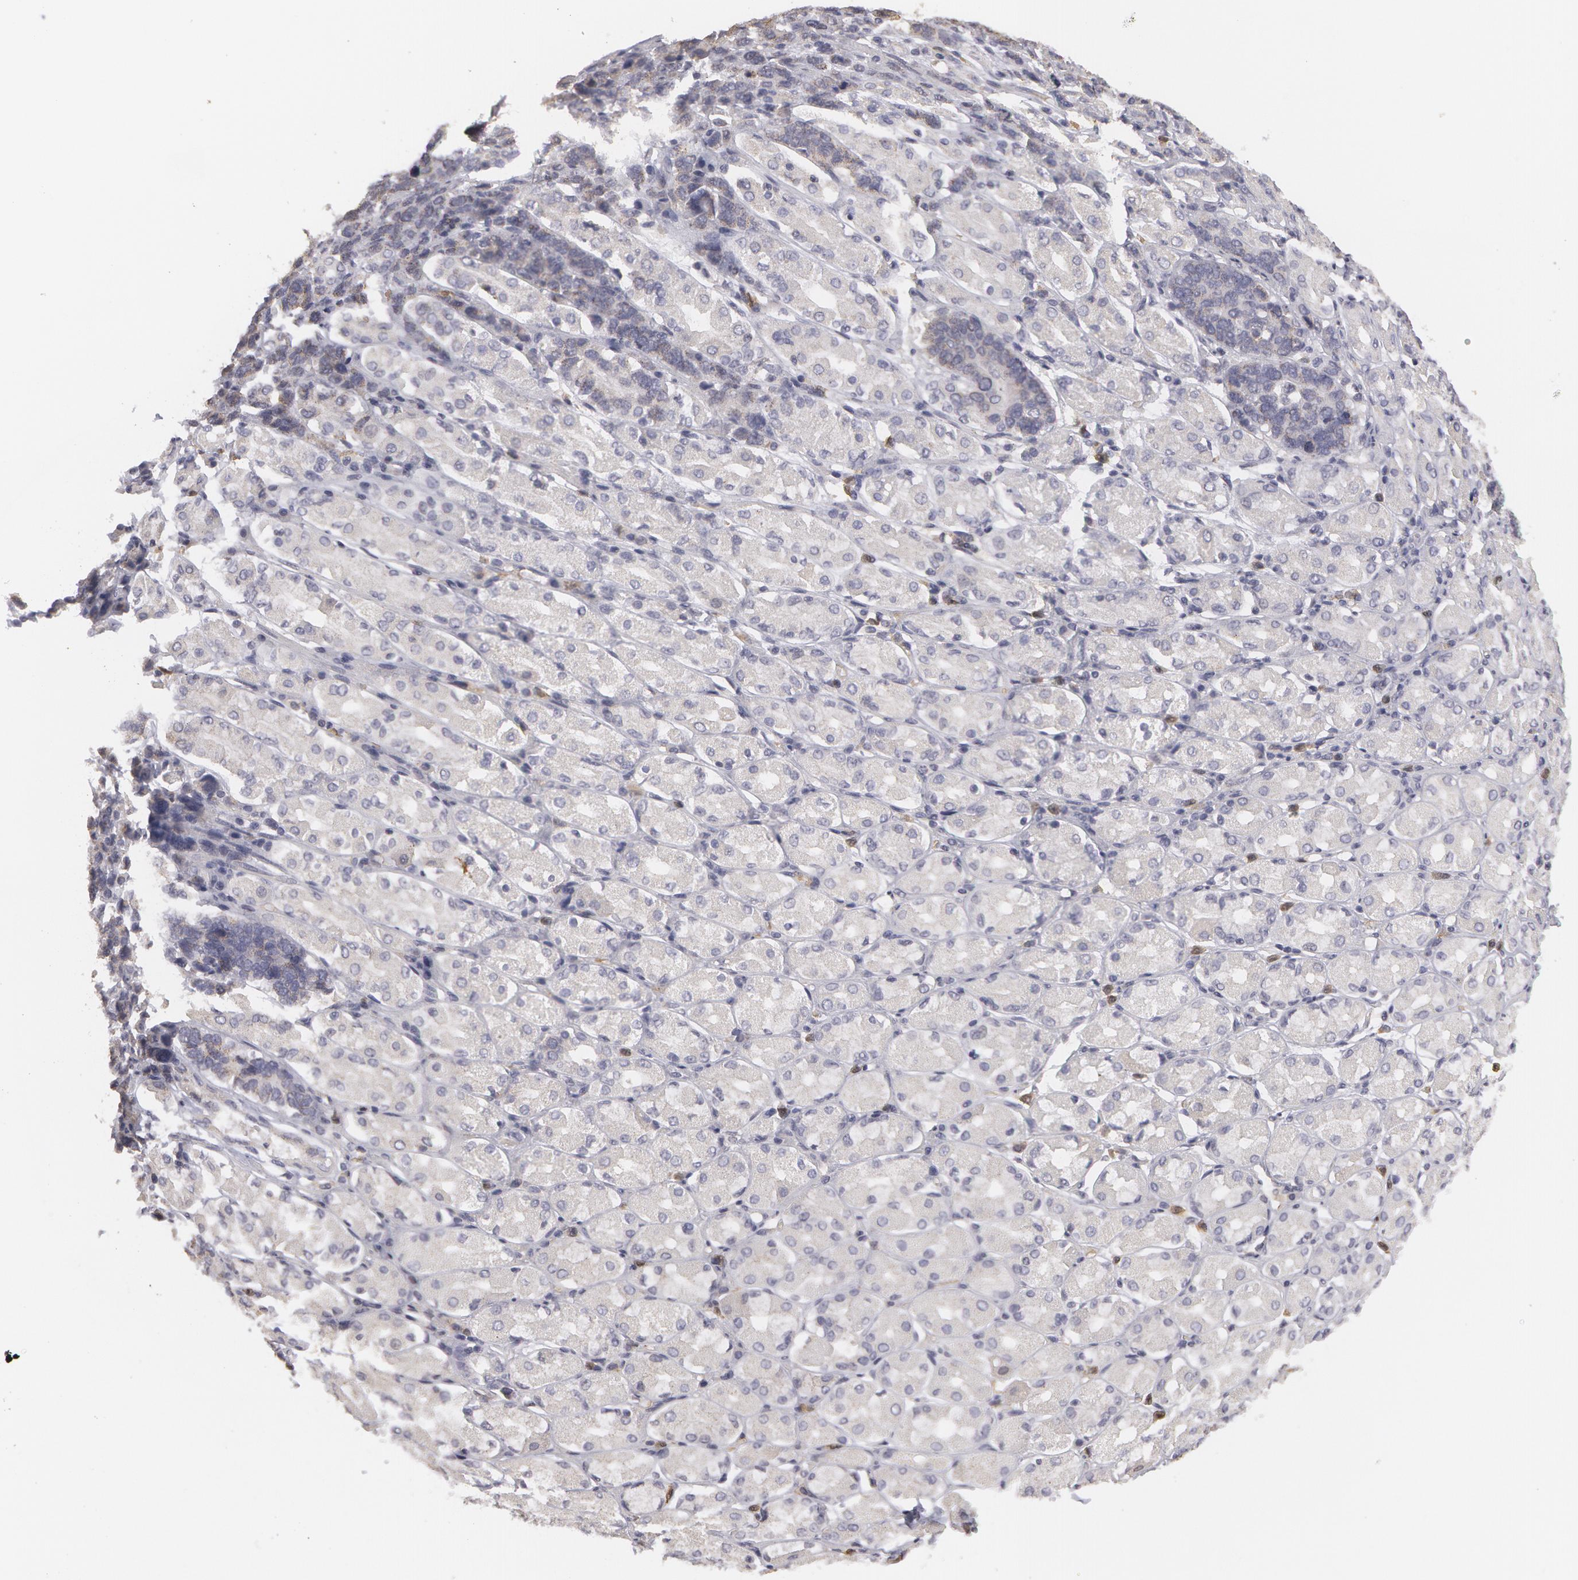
{"staining": {"intensity": "weak", "quantity": "25%-75%", "location": "cytoplasmic/membranous"}, "tissue": "stomach cancer", "cell_type": "Tumor cells", "image_type": "cancer", "snomed": [{"axis": "morphology", "description": "Adenocarcinoma, NOS"}, {"axis": "topography", "description": "Stomach, upper"}], "caption": "IHC staining of stomach adenocarcinoma, which displays low levels of weak cytoplasmic/membranous positivity in about 25%-75% of tumor cells indicating weak cytoplasmic/membranous protein expression. The staining was performed using DAB (3,3'-diaminobenzidine) (brown) for protein detection and nuclei were counterstained in hematoxylin (blue).", "gene": "CAT", "patient": {"sex": "male", "age": 71}}